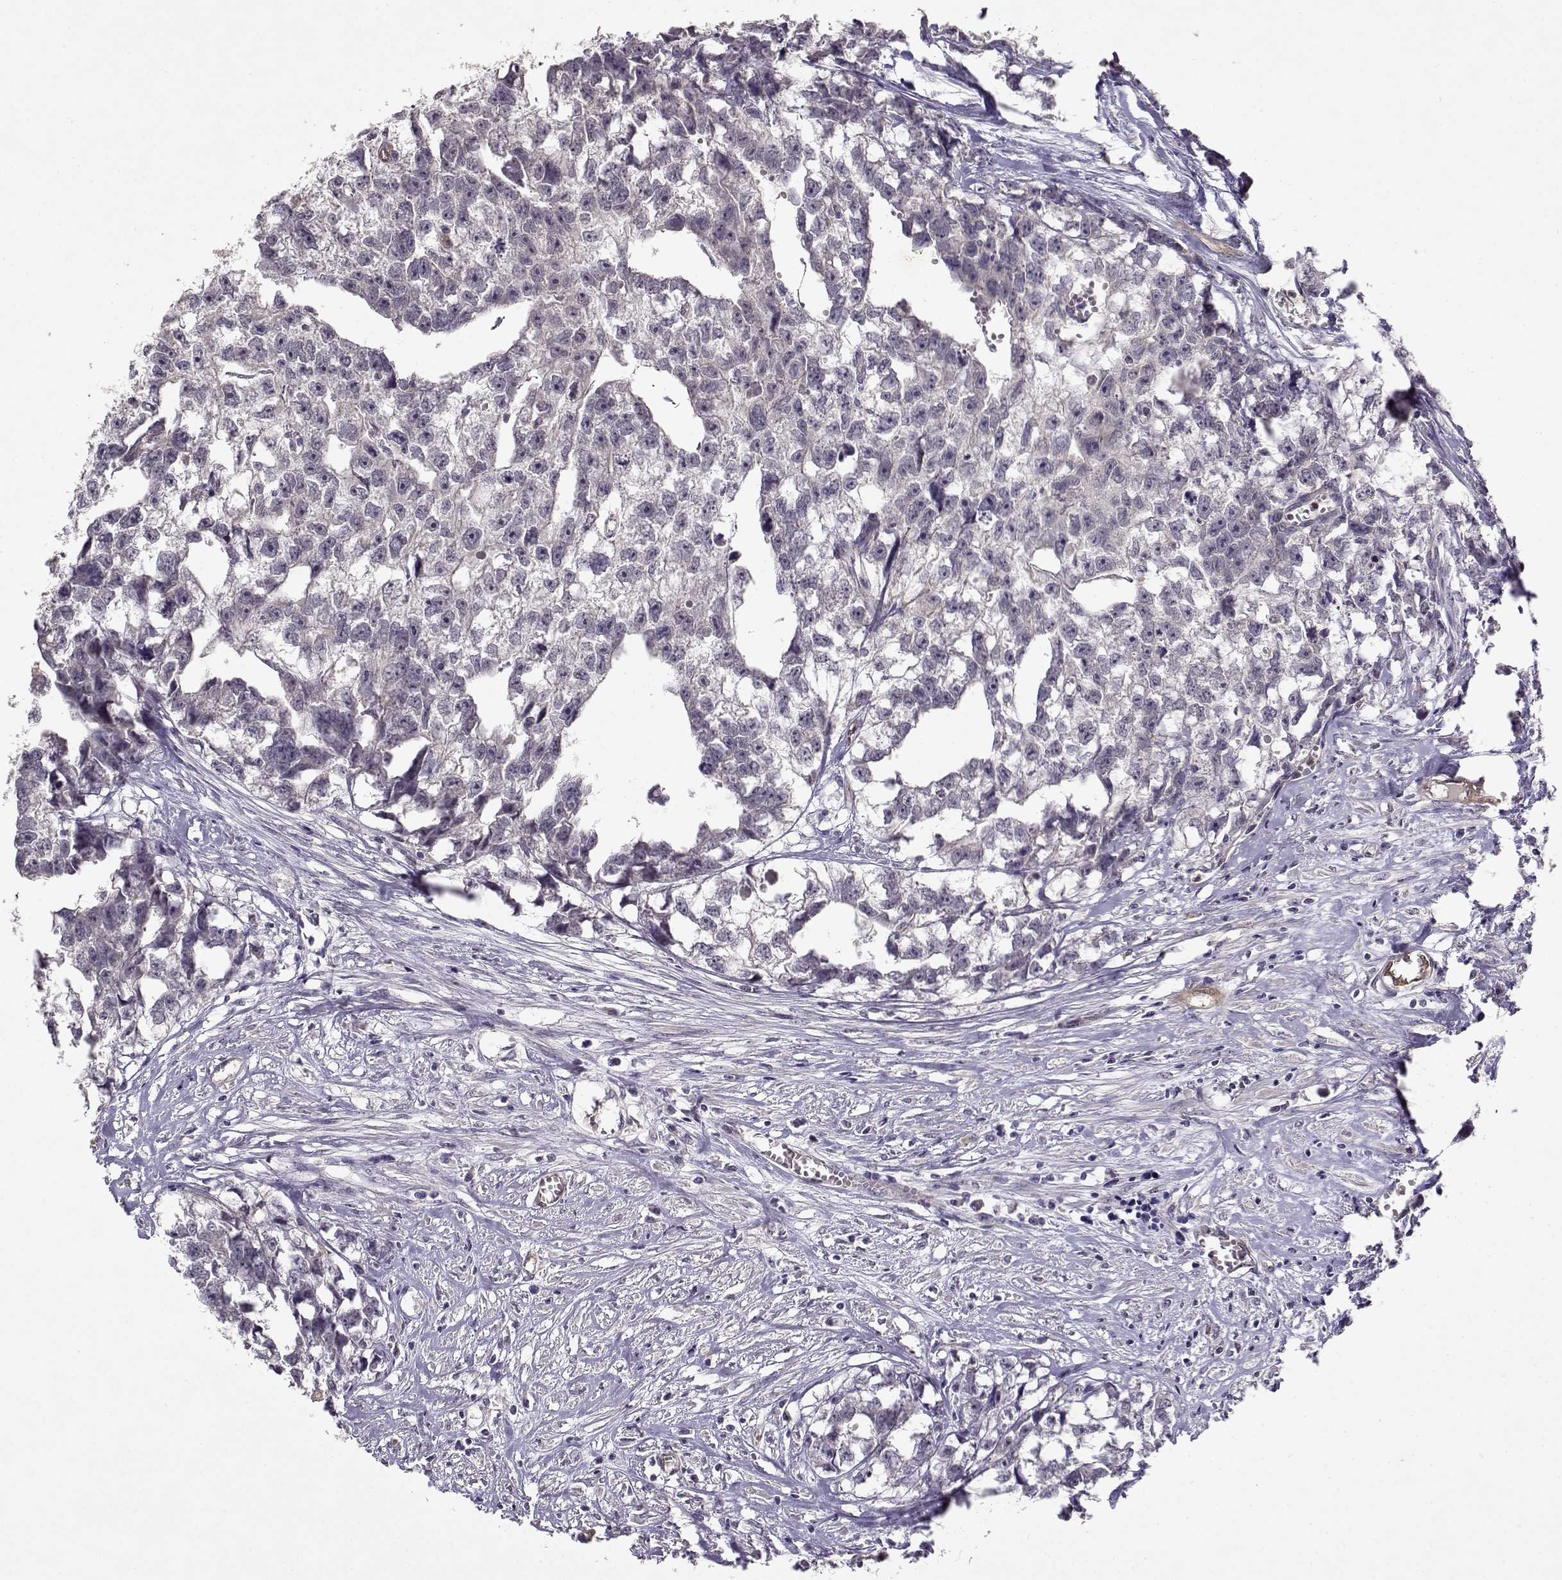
{"staining": {"intensity": "negative", "quantity": "none", "location": "none"}, "tissue": "testis cancer", "cell_type": "Tumor cells", "image_type": "cancer", "snomed": [{"axis": "morphology", "description": "Carcinoma, Embryonal, NOS"}, {"axis": "morphology", "description": "Teratoma, malignant, NOS"}, {"axis": "topography", "description": "Testis"}], "caption": "Immunohistochemistry histopathology image of human testis cancer stained for a protein (brown), which shows no positivity in tumor cells.", "gene": "BMX", "patient": {"sex": "male", "age": 44}}